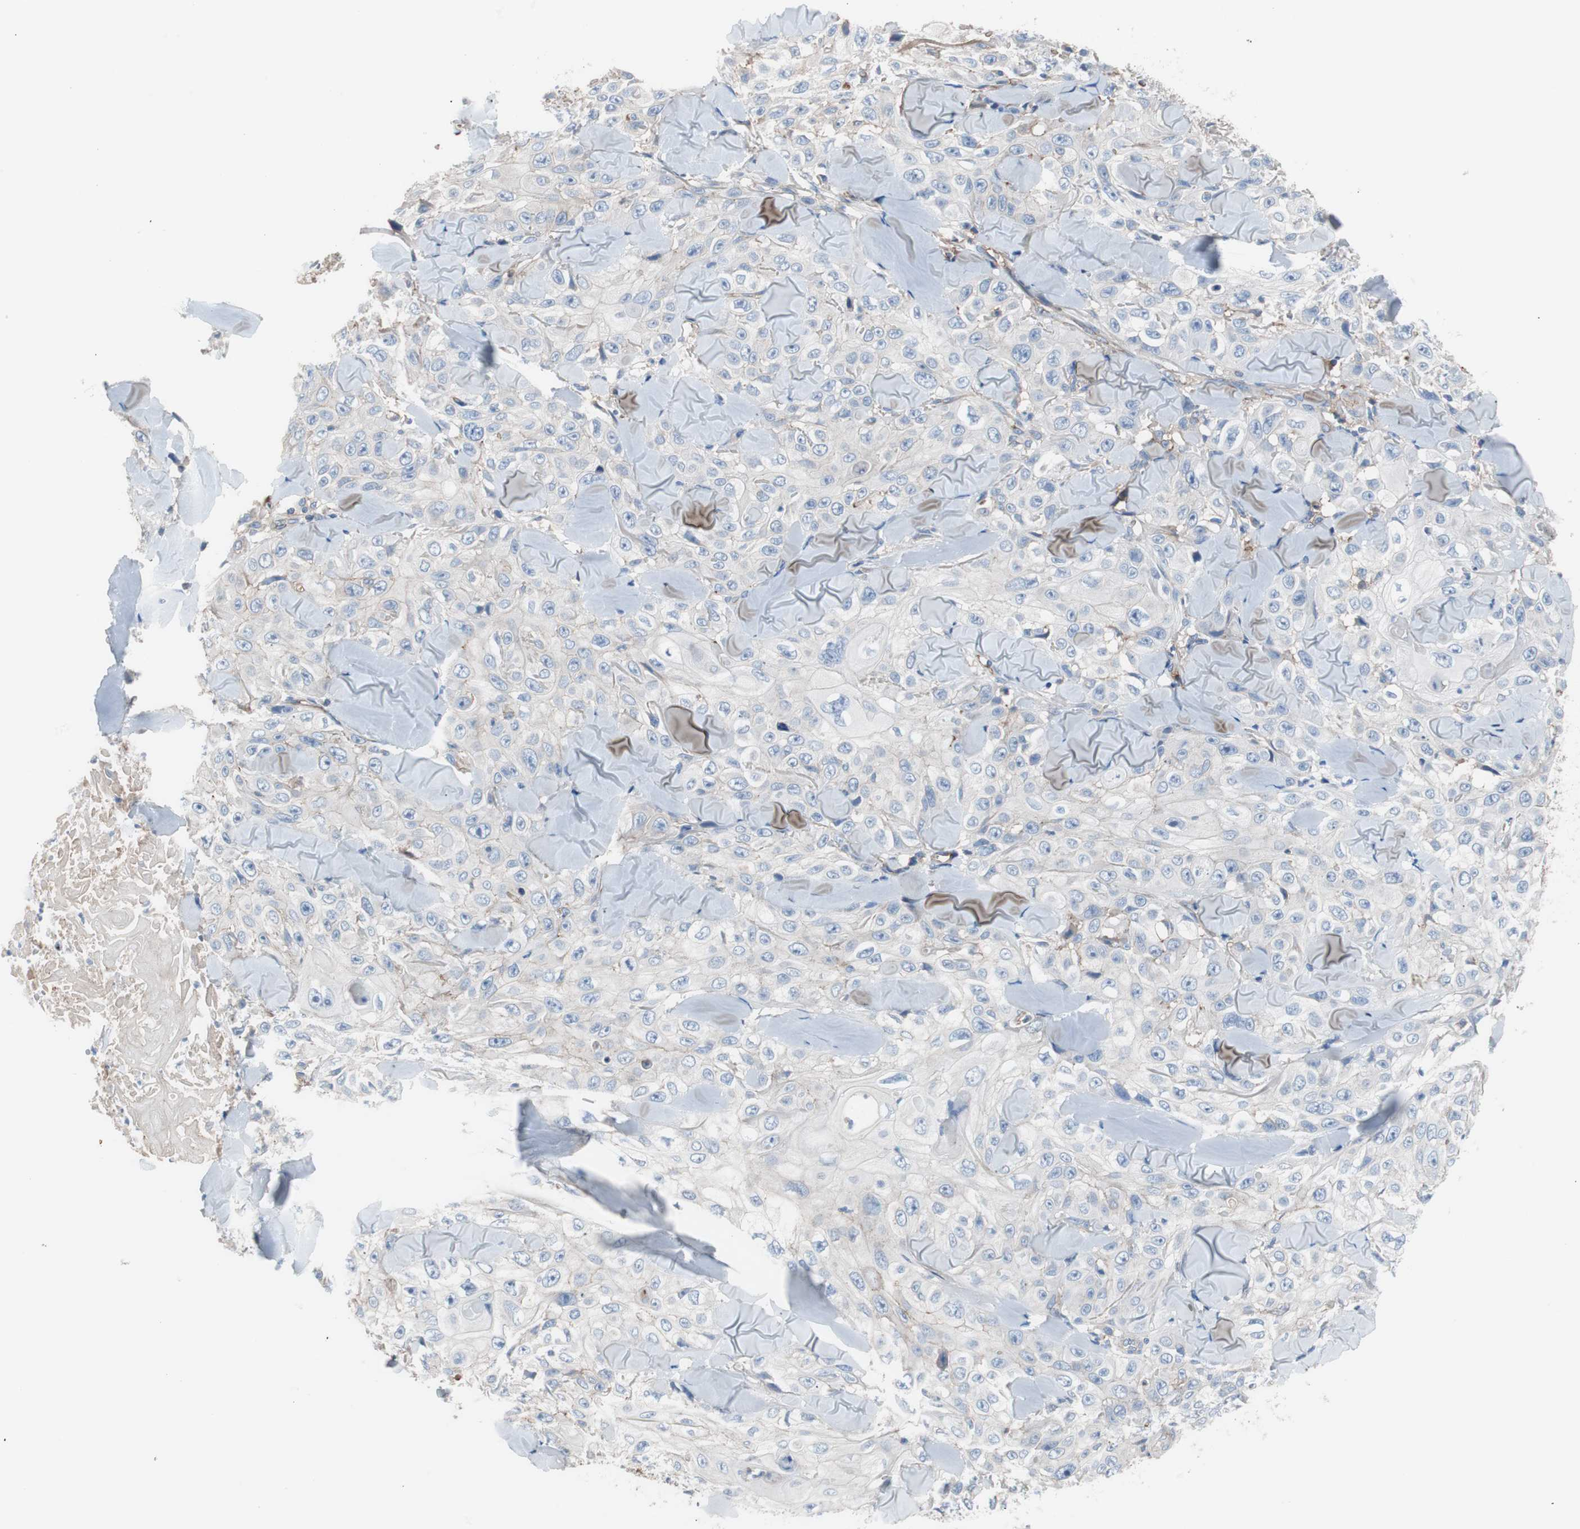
{"staining": {"intensity": "negative", "quantity": "none", "location": "none"}, "tissue": "skin cancer", "cell_type": "Tumor cells", "image_type": "cancer", "snomed": [{"axis": "morphology", "description": "Squamous cell carcinoma, NOS"}, {"axis": "topography", "description": "Skin"}], "caption": "An IHC micrograph of squamous cell carcinoma (skin) is shown. There is no staining in tumor cells of squamous cell carcinoma (skin).", "gene": "CD81", "patient": {"sex": "male", "age": 86}}